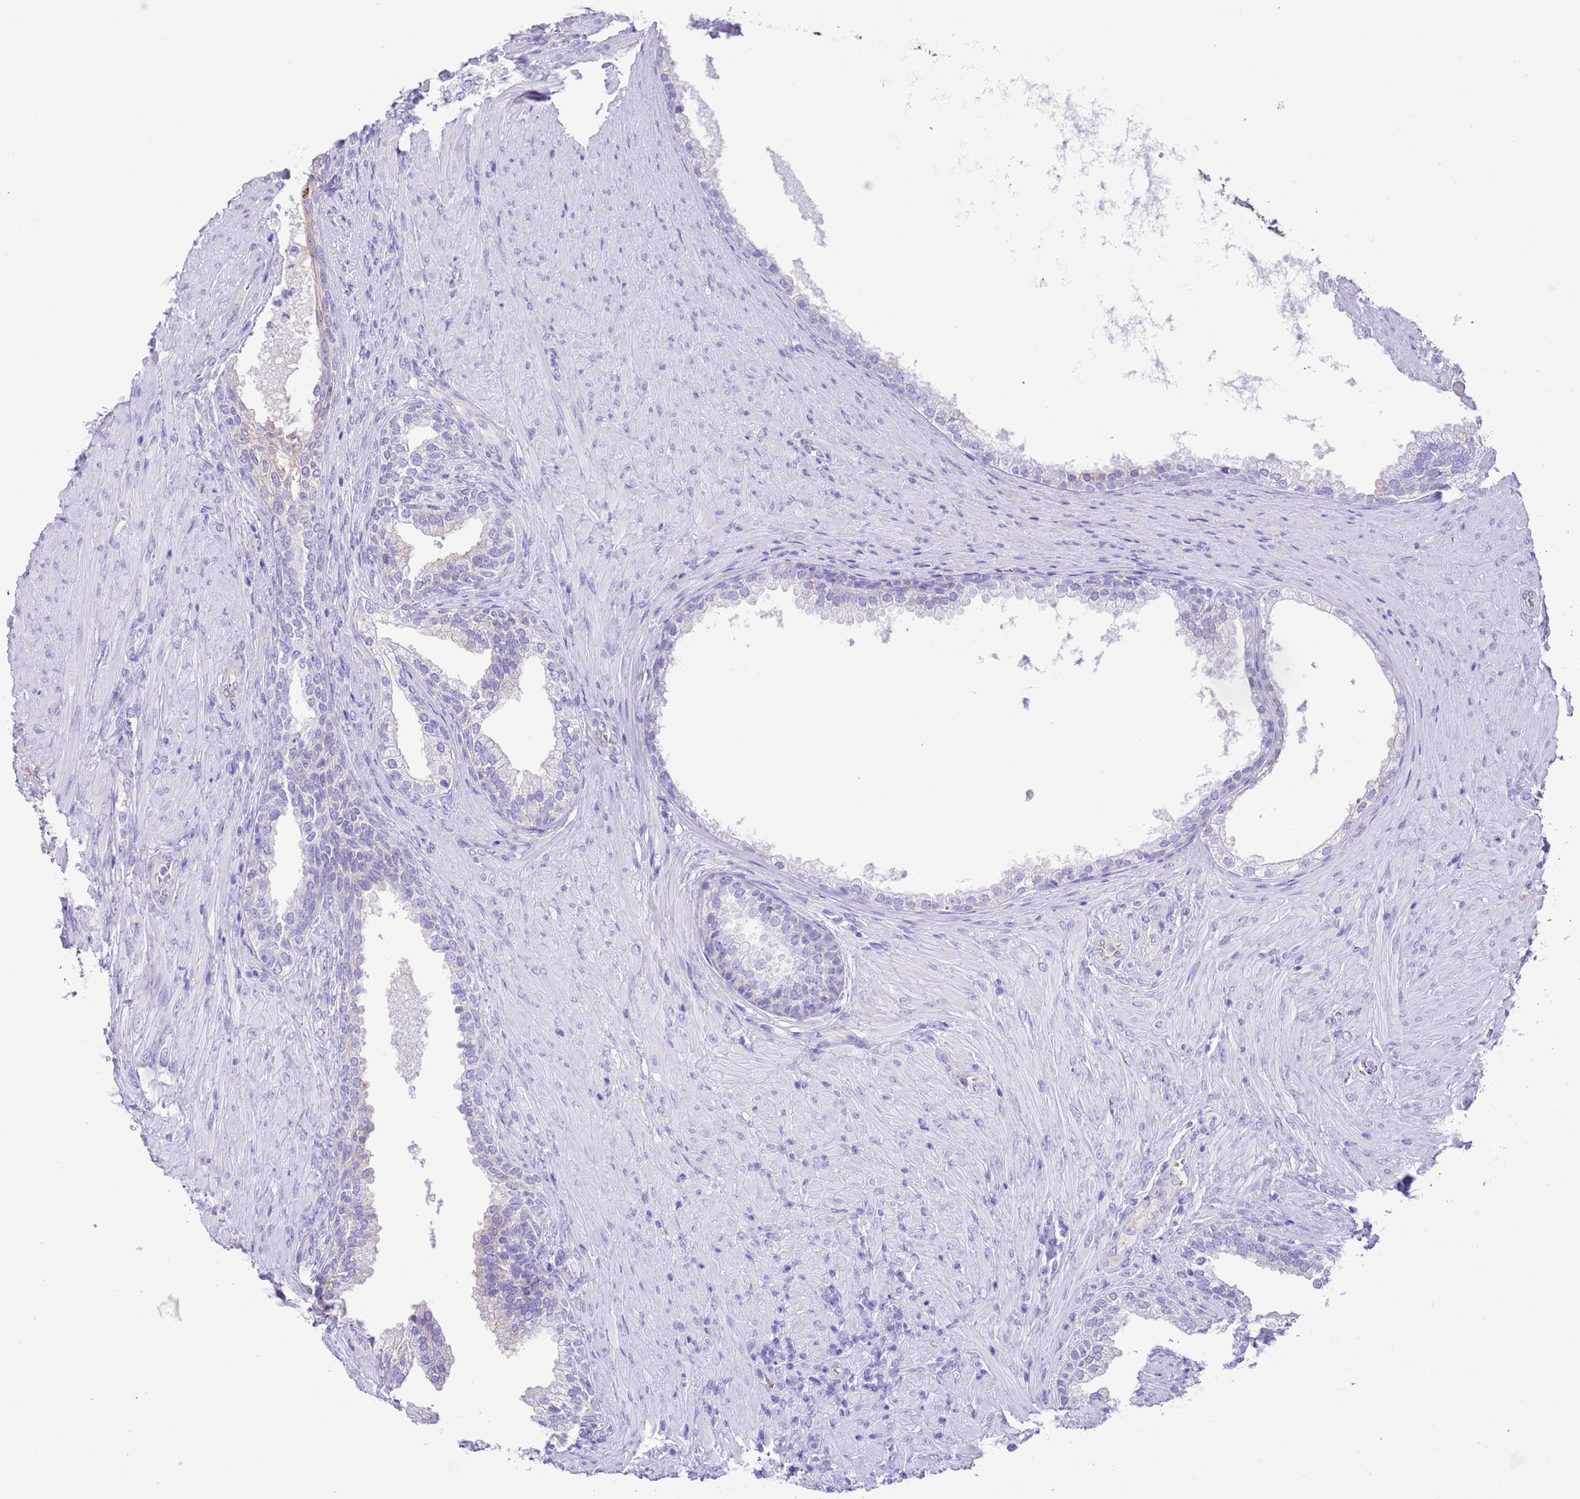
{"staining": {"intensity": "negative", "quantity": "none", "location": "none"}, "tissue": "prostate", "cell_type": "Glandular cells", "image_type": "normal", "snomed": [{"axis": "morphology", "description": "Normal tissue, NOS"}, {"axis": "topography", "description": "Prostate"}], "caption": "Immunohistochemistry photomicrograph of benign prostate stained for a protein (brown), which exhibits no positivity in glandular cells.", "gene": "IGF1", "patient": {"sex": "male", "age": 76}}